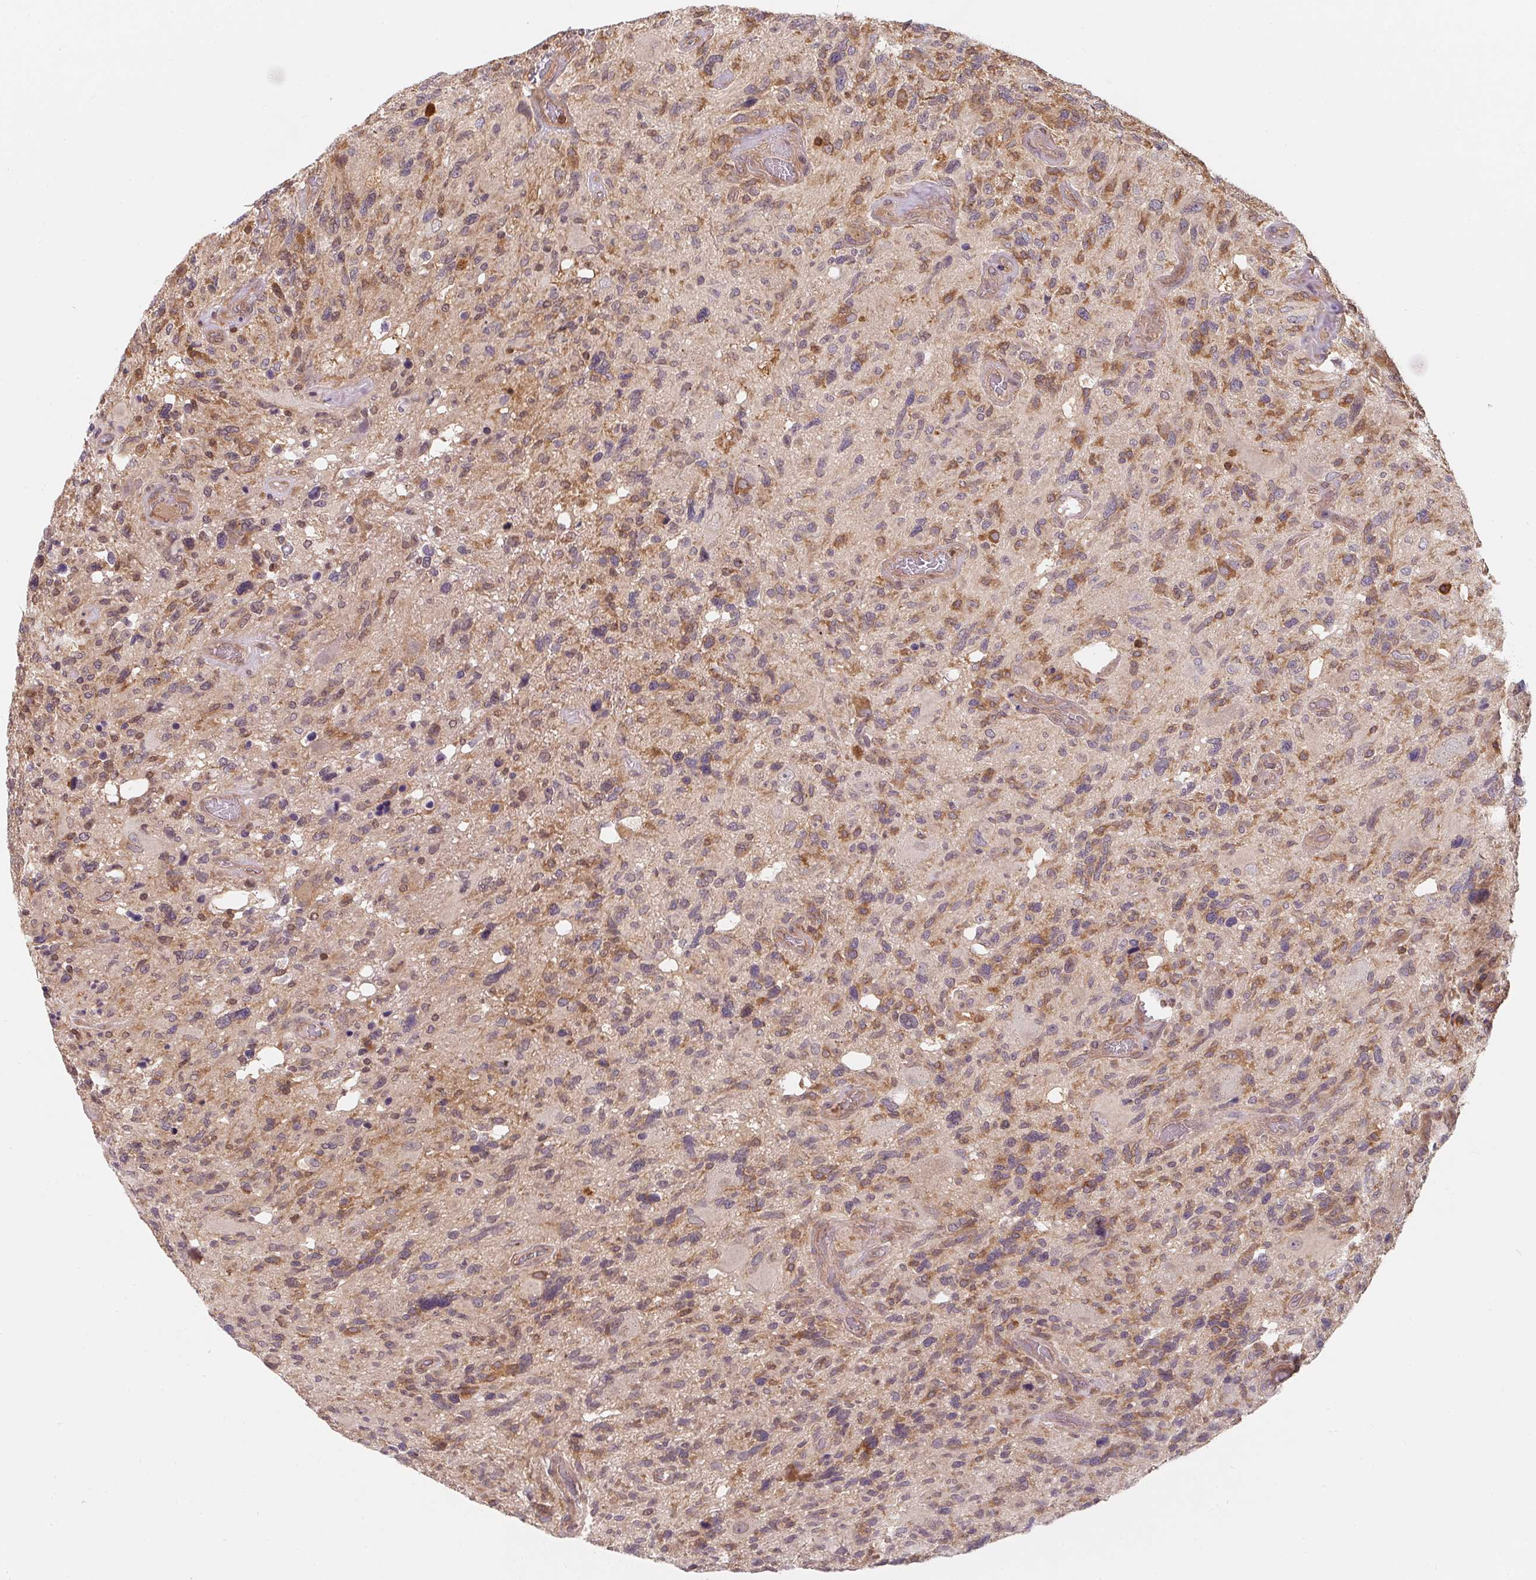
{"staining": {"intensity": "moderate", "quantity": "25%-75%", "location": "cytoplasmic/membranous"}, "tissue": "glioma", "cell_type": "Tumor cells", "image_type": "cancer", "snomed": [{"axis": "morphology", "description": "Glioma, malignant, High grade"}, {"axis": "topography", "description": "Brain"}], "caption": "IHC image of high-grade glioma (malignant) stained for a protein (brown), which displays medium levels of moderate cytoplasmic/membranous positivity in approximately 25%-75% of tumor cells.", "gene": "ANKRD13A", "patient": {"sex": "male", "age": 49}}